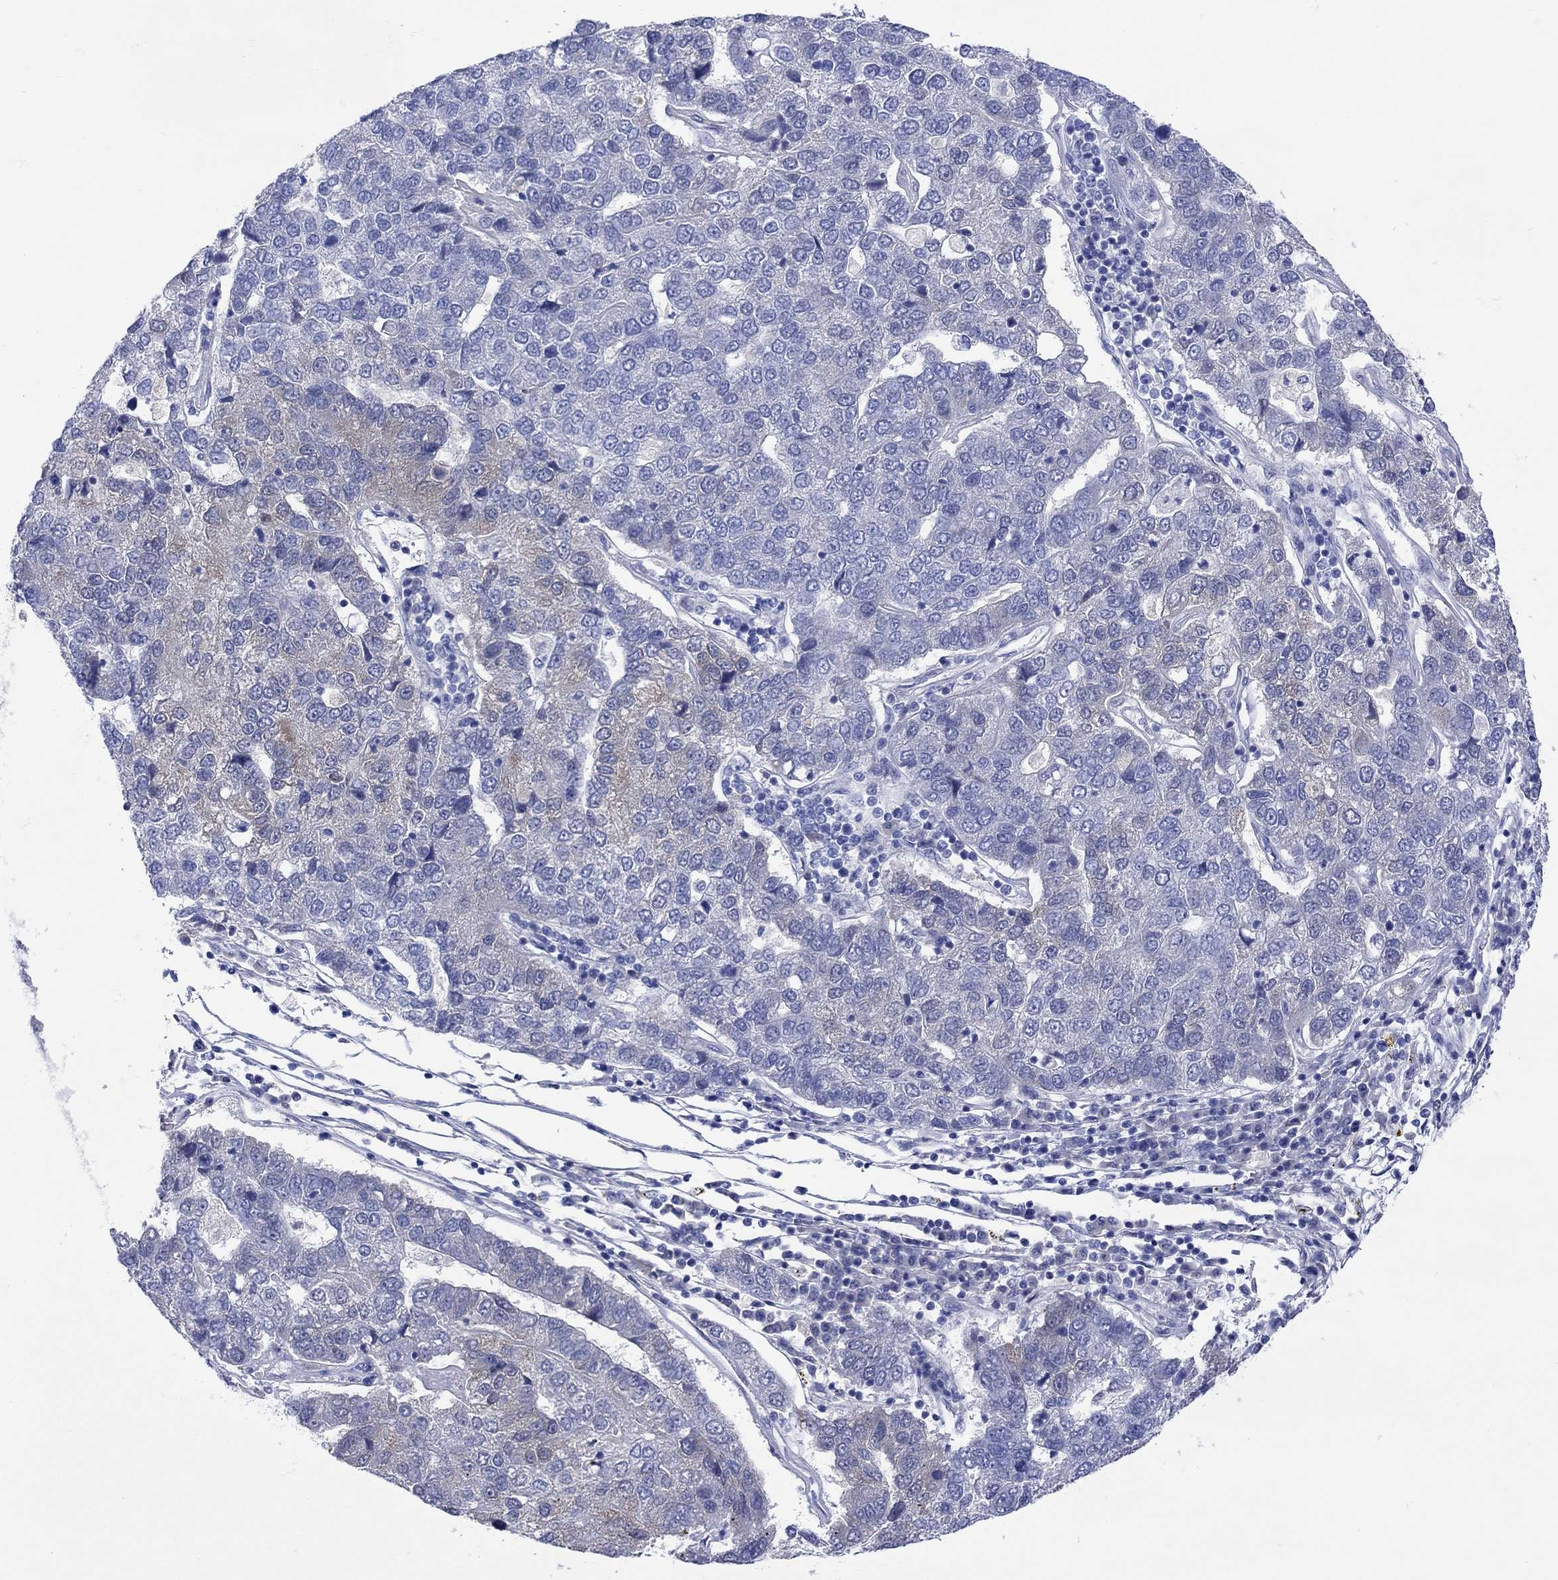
{"staining": {"intensity": "negative", "quantity": "none", "location": "none"}, "tissue": "pancreatic cancer", "cell_type": "Tumor cells", "image_type": "cancer", "snomed": [{"axis": "morphology", "description": "Adenocarcinoma, NOS"}, {"axis": "topography", "description": "Pancreas"}], "caption": "A high-resolution image shows immunohistochemistry (IHC) staining of pancreatic cancer, which reveals no significant expression in tumor cells.", "gene": "MSI1", "patient": {"sex": "female", "age": 61}}